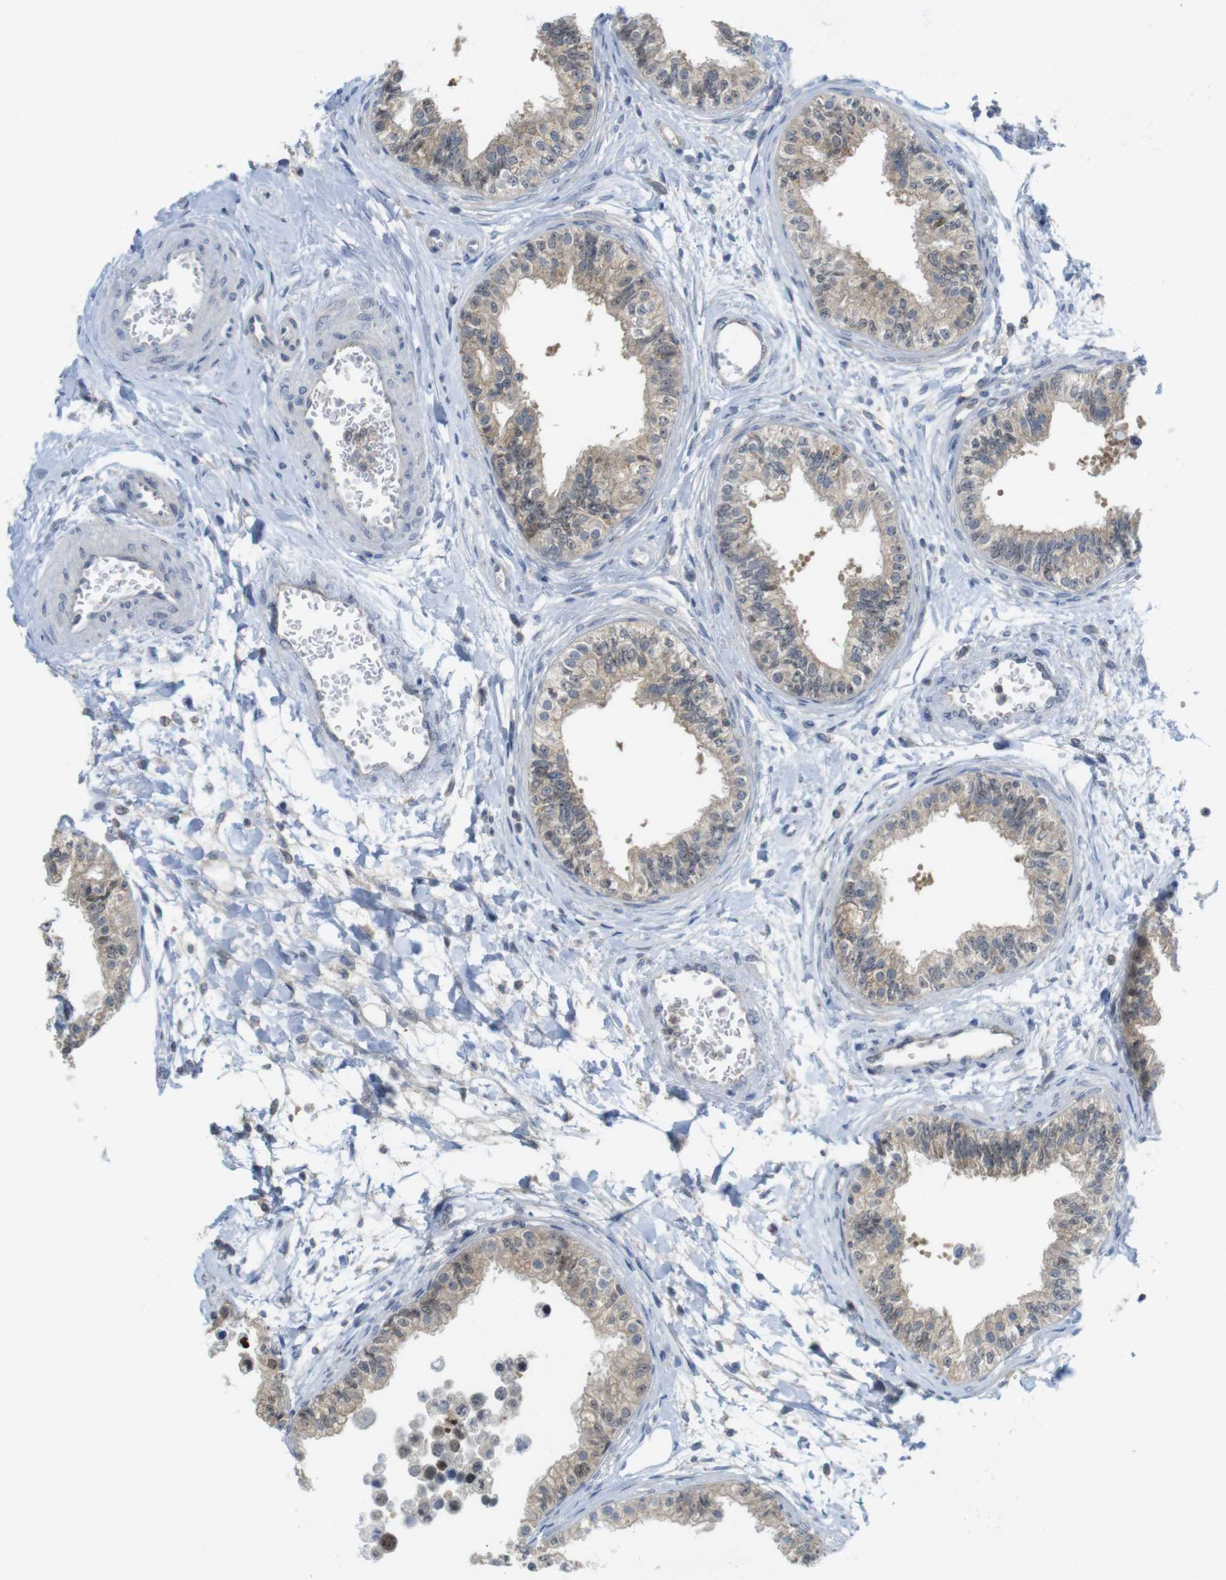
{"staining": {"intensity": "weak", "quantity": "25%-75%", "location": "cytoplasmic/membranous,nuclear"}, "tissue": "epididymis", "cell_type": "Glandular cells", "image_type": "normal", "snomed": [{"axis": "morphology", "description": "Normal tissue, NOS"}, {"axis": "morphology", "description": "Adenocarcinoma, metastatic, NOS"}, {"axis": "topography", "description": "Testis"}, {"axis": "topography", "description": "Epididymis"}], "caption": "An image of human epididymis stained for a protein displays weak cytoplasmic/membranous,nuclear brown staining in glandular cells. (DAB (3,3'-diaminobenzidine) IHC, brown staining for protein, blue staining for nuclei).", "gene": "RCC1", "patient": {"sex": "male", "age": 26}}